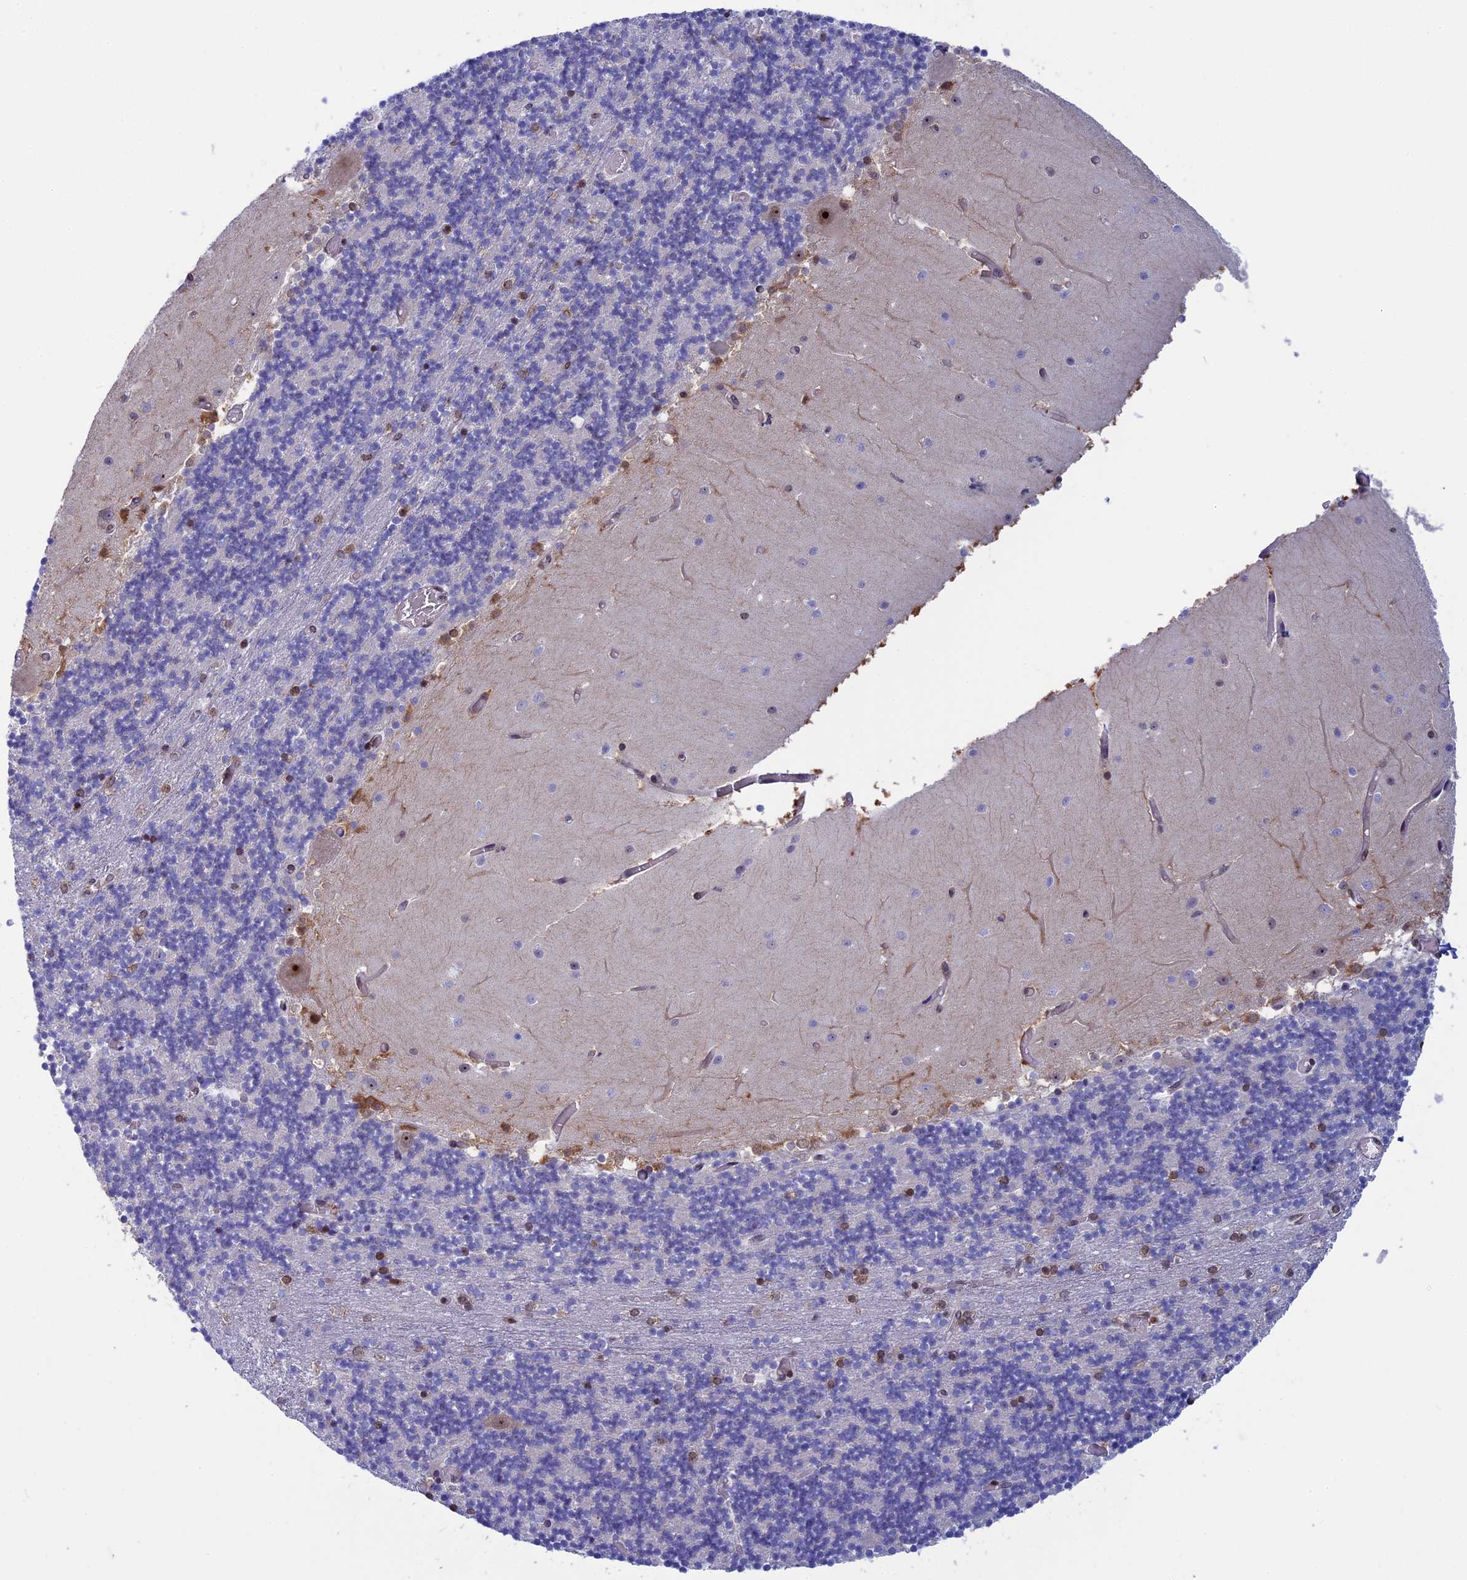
{"staining": {"intensity": "weak", "quantity": "<25%", "location": "nuclear"}, "tissue": "cerebellum", "cell_type": "Cells in granular layer", "image_type": "normal", "snomed": [{"axis": "morphology", "description": "Normal tissue, NOS"}, {"axis": "topography", "description": "Cerebellum"}], "caption": "Immunohistochemistry histopathology image of unremarkable human cerebellum stained for a protein (brown), which displays no staining in cells in granular layer.", "gene": "CCDC86", "patient": {"sex": "female", "age": 28}}